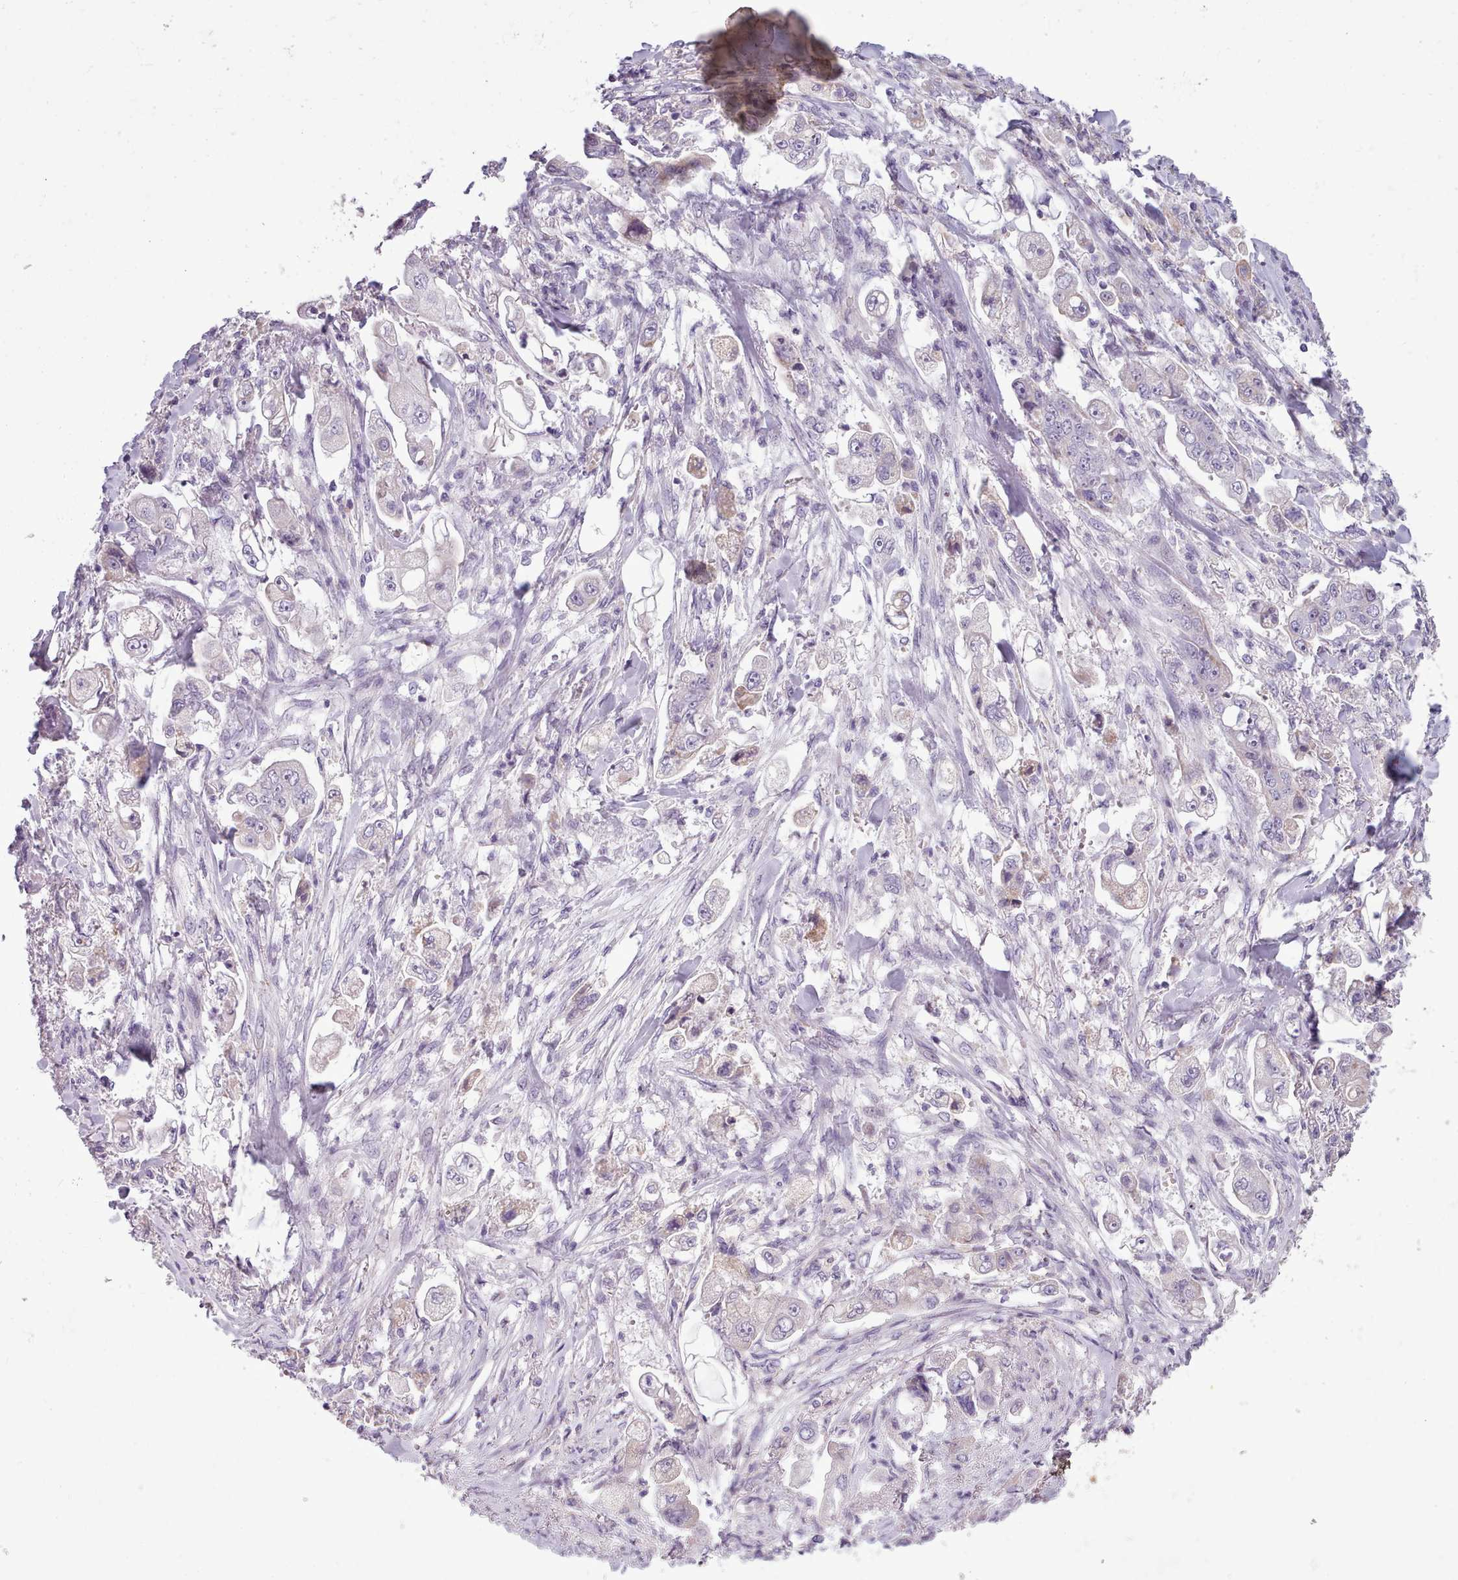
{"staining": {"intensity": "moderate", "quantity": "<25%", "location": "cytoplasmic/membranous"}, "tissue": "stomach cancer", "cell_type": "Tumor cells", "image_type": "cancer", "snomed": [{"axis": "morphology", "description": "Adenocarcinoma, NOS"}, {"axis": "topography", "description": "Stomach"}], "caption": "IHC histopathology image of neoplastic tissue: stomach cancer stained using immunohistochemistry (IHC) reveals low levels of moderate protein expression localized specifically in the cytoplasmic/membranous of tumor cells, appearing as a cytoplasmic/membranous brown color.", "gene": "SLC52A3", "patient": {"sex": "male", "age": 62}}